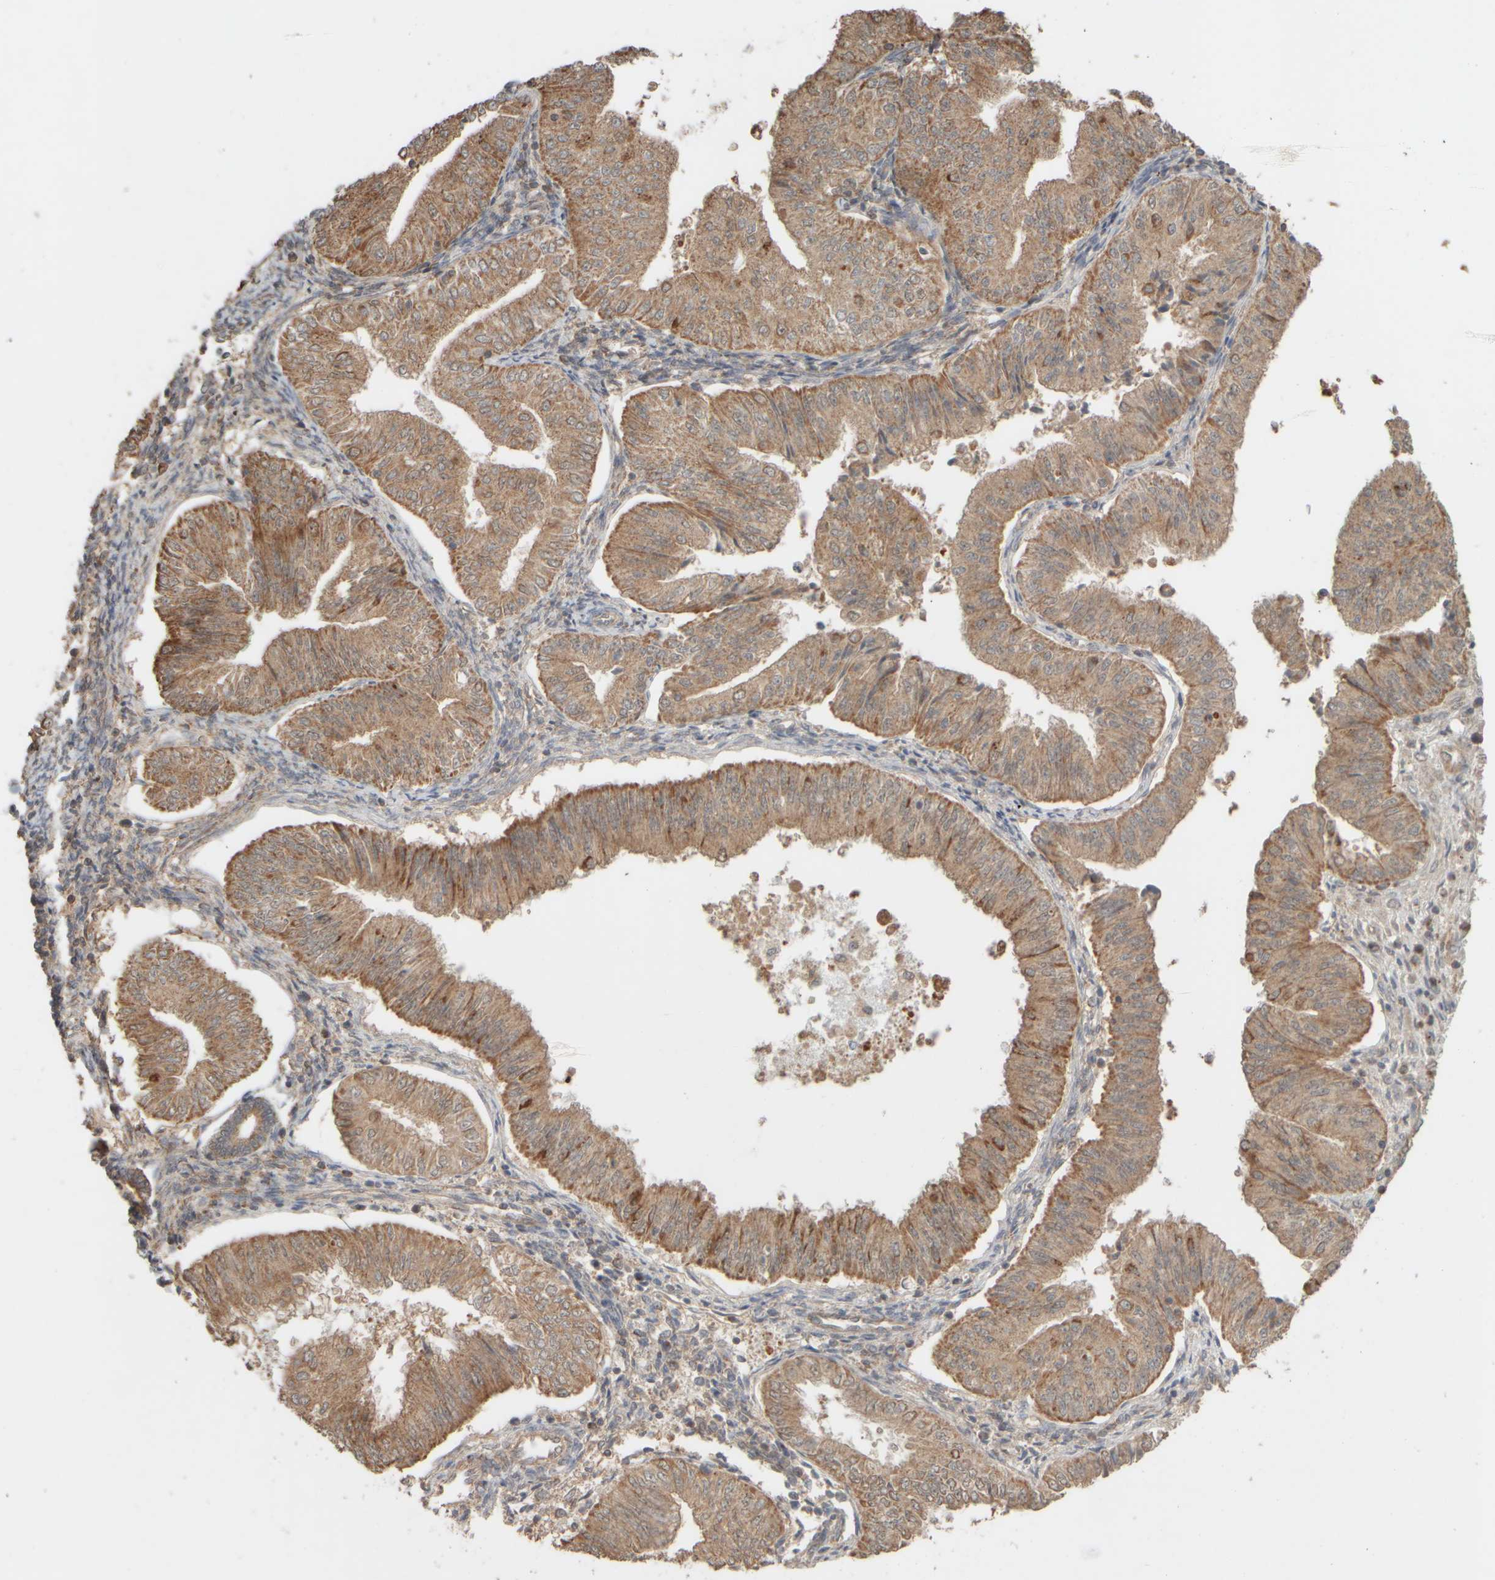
{"staining": {"intensity": "moderate", "quantity": ">75%", "location": "cytoplasmic/membranous"}, "tissue": "endometrial cancer", "cell_type": "Tumor cells", "image_type": "cancer", "snomed": [{"axis": "morphology", "description": "Normal tissue, NOS"}, {"axis": "morphology", "description": "Adenocarcinoma, NOS"}, {"axis": "topography", "description": "Endometrium"}], "caption": "This histopathology image exhibits IHC staining of endometrial adenocarcinoma, with medium moderate cytoplasmic/membranous positivity in approximately >75% of tumor cells.", "gene": "EIF2B3", "patient": {"sex": "female", "age": 53}}